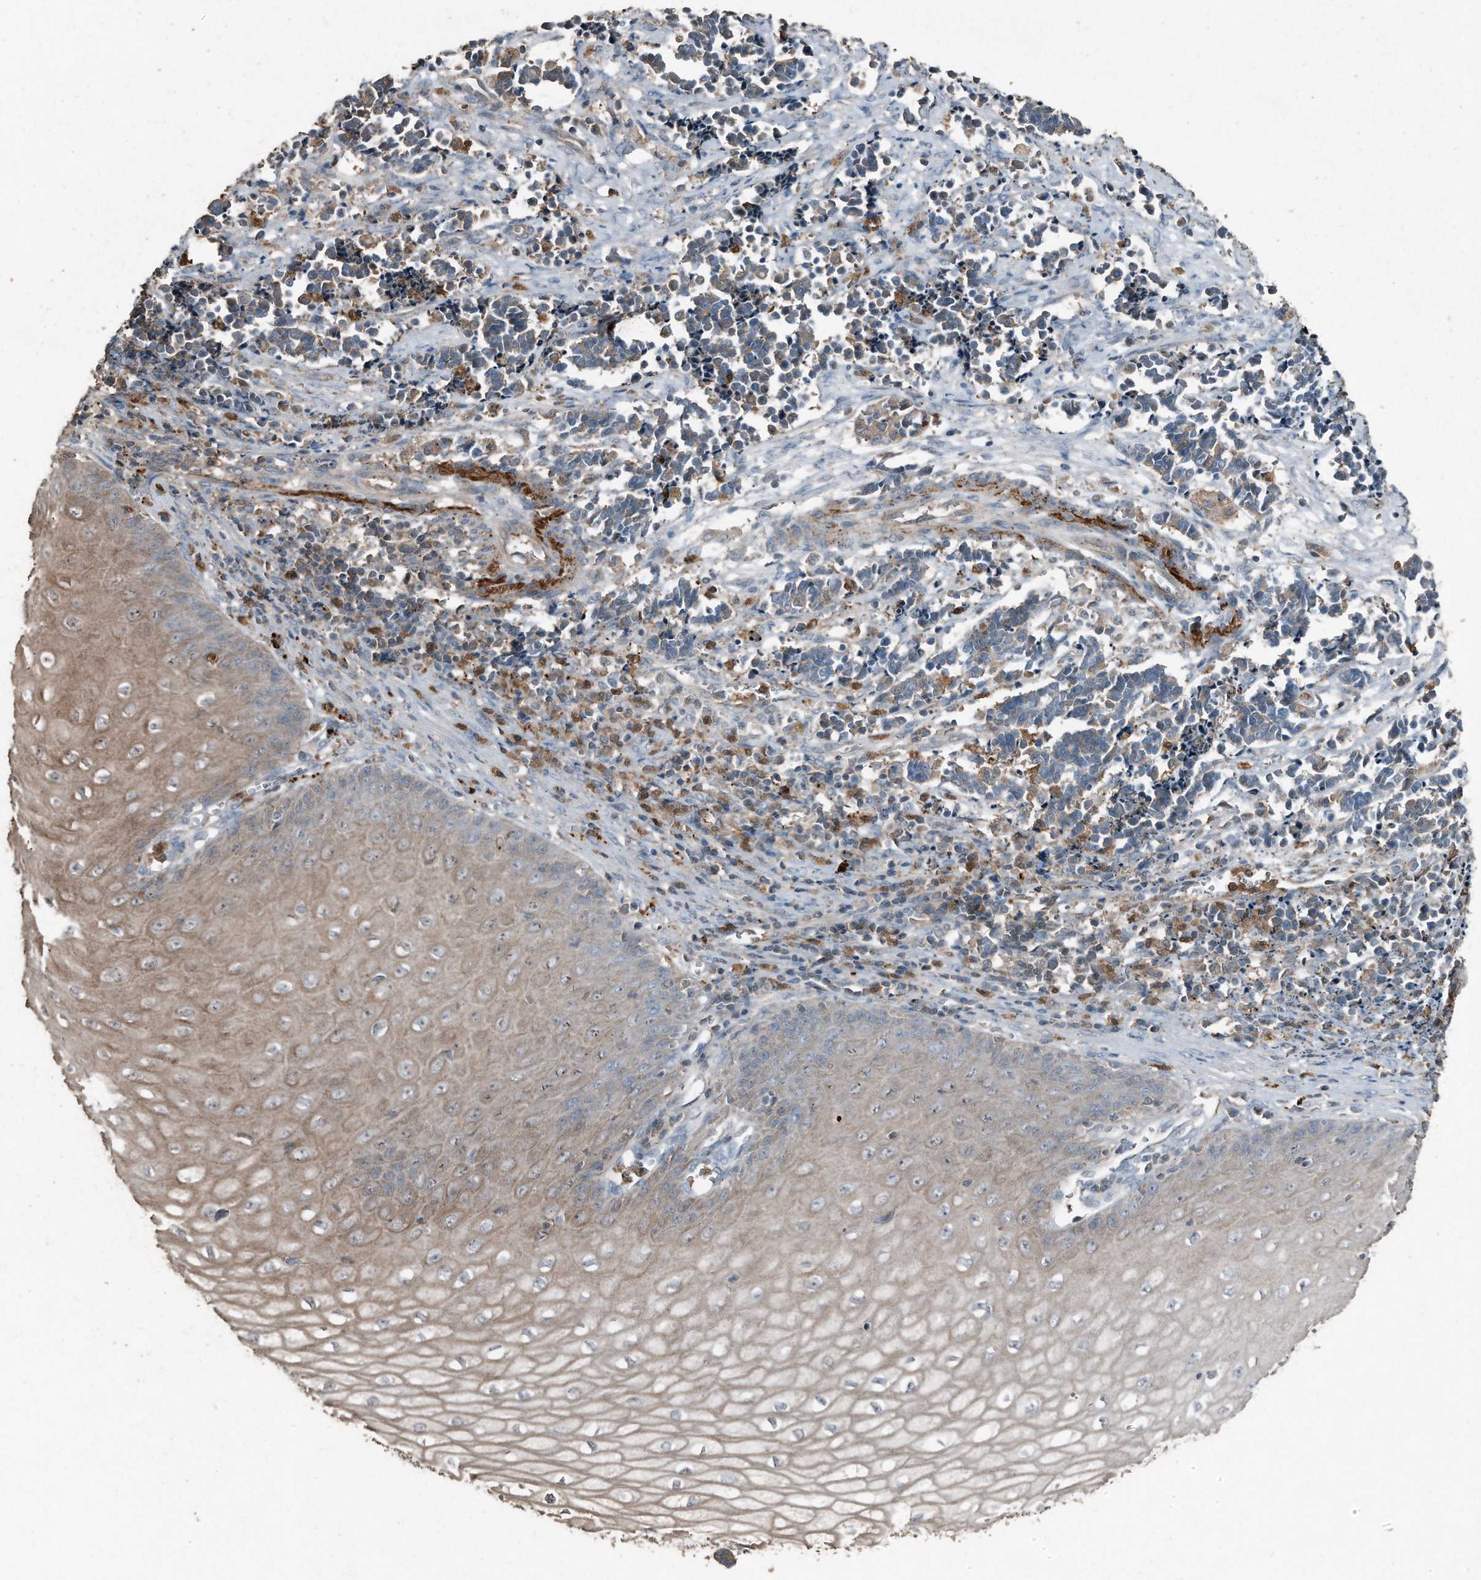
{"staining": {"intensity": "weak", "quantity": "25%-75%", "location": "cytoplasmic/membranous"}, "tissue": "cervical cancer", "cell_type": "Tumor cells", "image_type": "cancer", "snomed": [{"axis": "morphology", "description": "Normal tissue, NOS"}, {"axis": "morphology", "description": "Squamous cell carcinoma, NOS"}, {"axis": "topography", "description": "Cervix"}], "caption": "This histopathology image reveals immunohistochemistry staining of human squamous cell carcinoma (cervical), with low weak cytoplasmic/membranous staining in about 25%-75% of tumor cells.", "gene": "C9", "patient": {"sex": "female", "age": 35}}